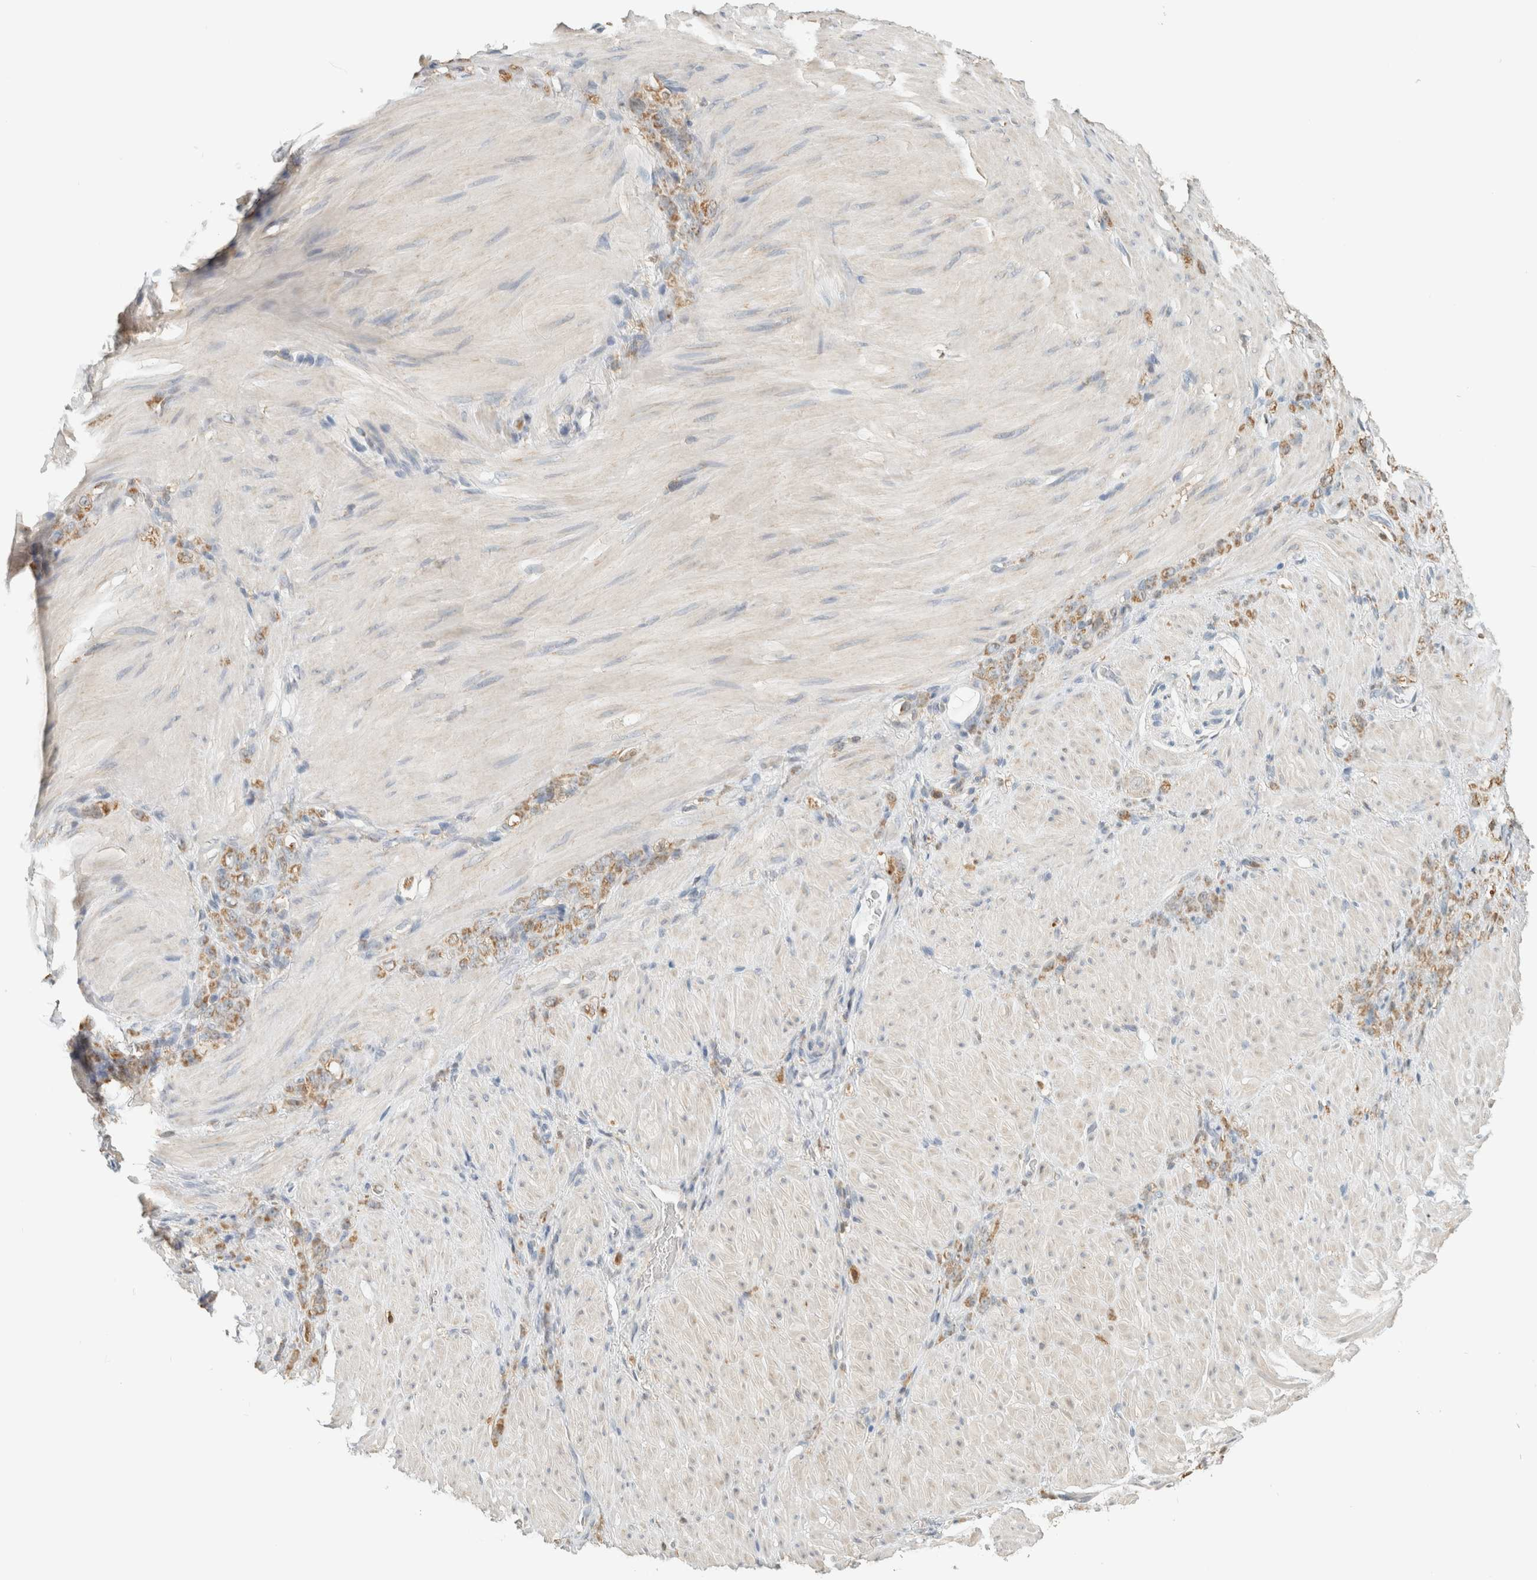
{"staining": {"intensity": "moderate", "quantity": ">75%", "location": "cytoplasmic/membranous"}, "tissue": "stomach cancer", "cell_type": "Tumor cells", "image_type": "cancer", "snomed": [{"axis": "morphology", "description": "Normal tissue, NOS"}, {"axis": "morphology", "description": "Adenocarcinoma, NOS"}, {"axis": "topography", "description": "Stomach"}], "caption": "Protein expression analysis of stomach cancer reveals moderate cytoplasmic/membranous staining in about >75% of tumor cells.", "gene": "CAPG", "patient": {"sex": "male", "age": 82}}